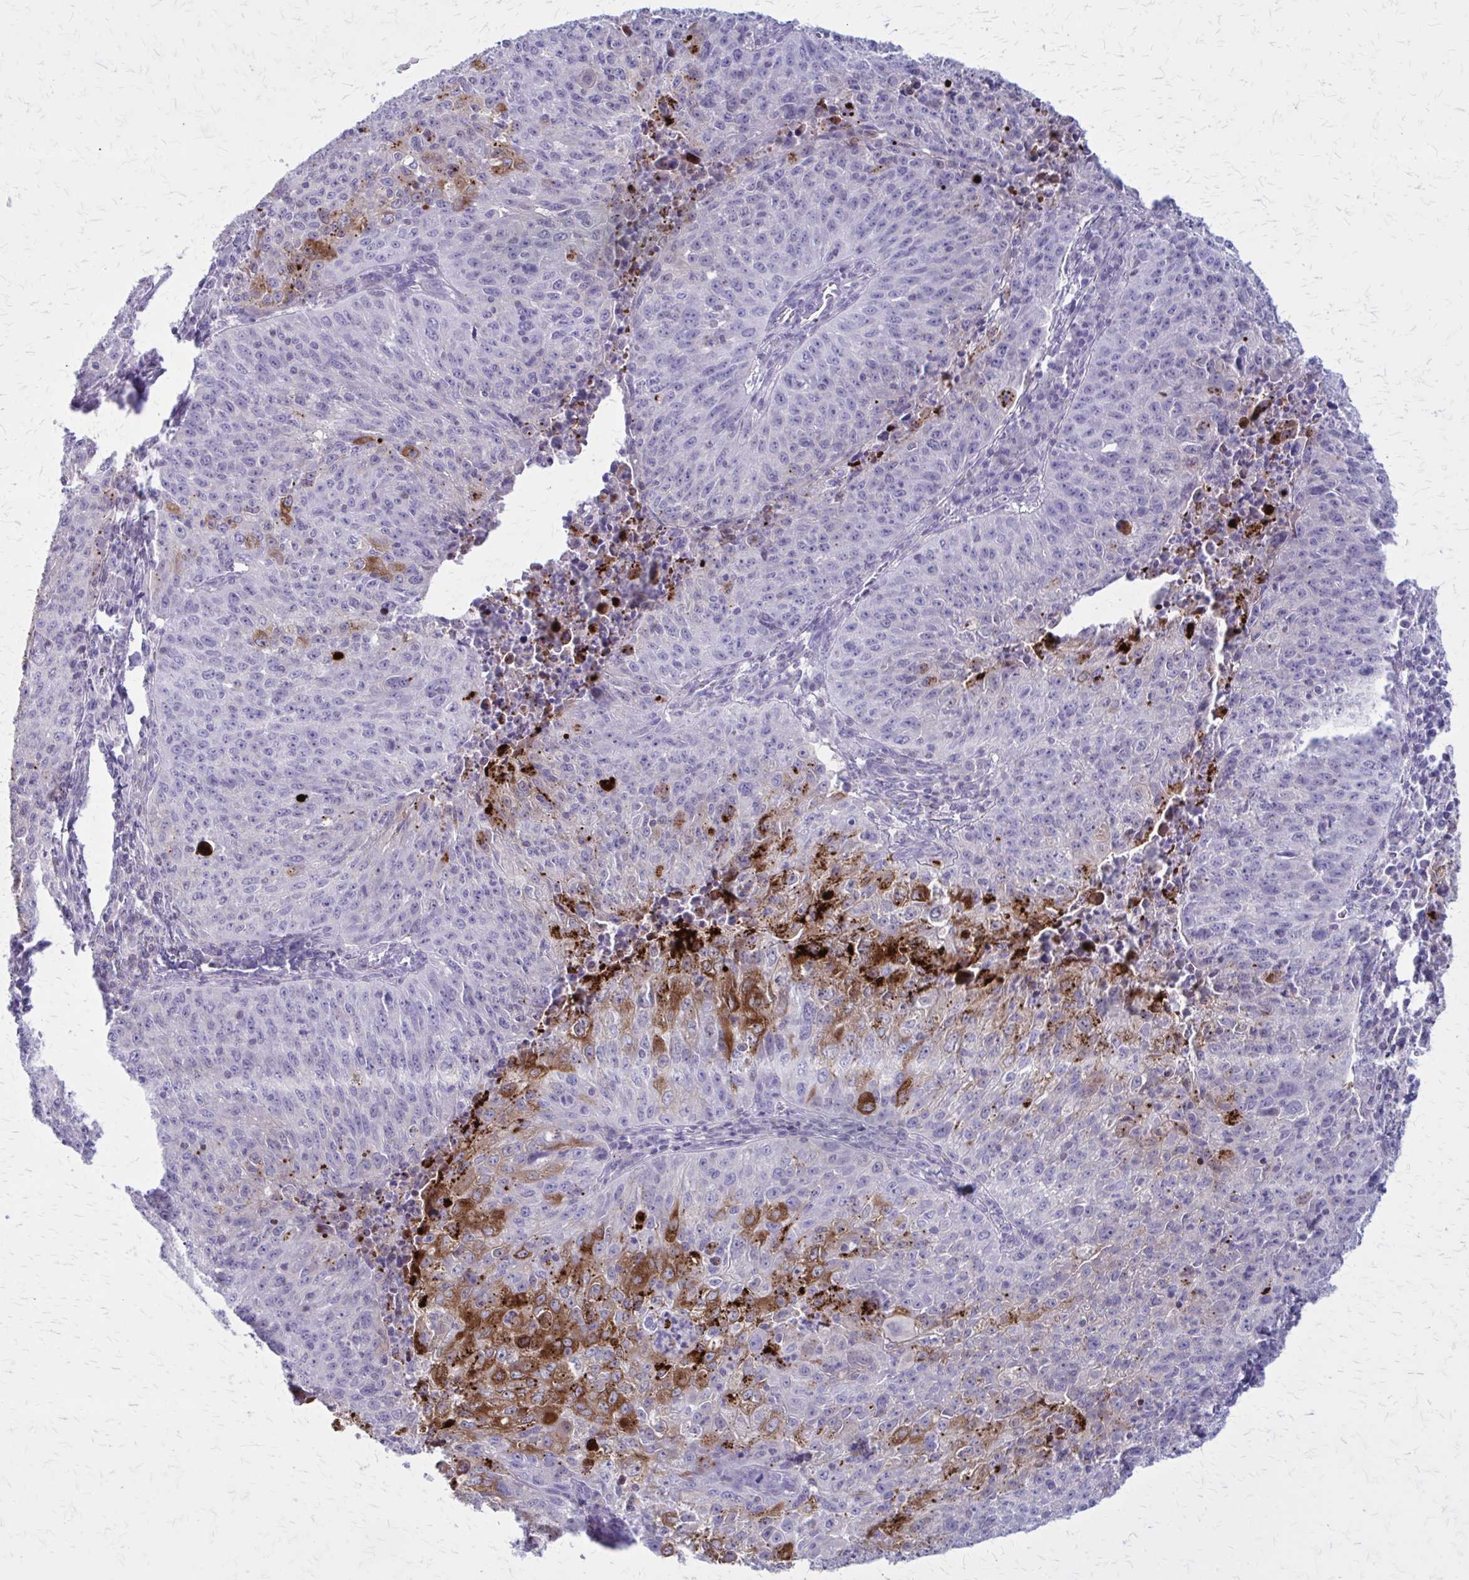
{"staining": {"intensity": "strong", "quantity": "<25%", "location": "cytoplasmic/membranous"}, "tissue": "lung cancer", "cell_type": "Tumor cells", "image_type": "cancer", "snomed": [{"axis": "morphology", "description": "Squamous cell carcinoma, NOS"}, {"axis": "morphology", "description": "Squamous cell carcinoma, metastatic, NOS"}, {"axis": "topography", "description": "Bronchus"}, {"axis": "topography", "description": "Lung"}], "caption": "Tumor cells exhibit strong cytoplasmic/membranous positivity in about <25% of cells in lung cancer. (DAB = brown stain, brightfield microscopy at high magnification).", "gene": "PITPNM1", "patient": {"sex": "male", "age": 62}}